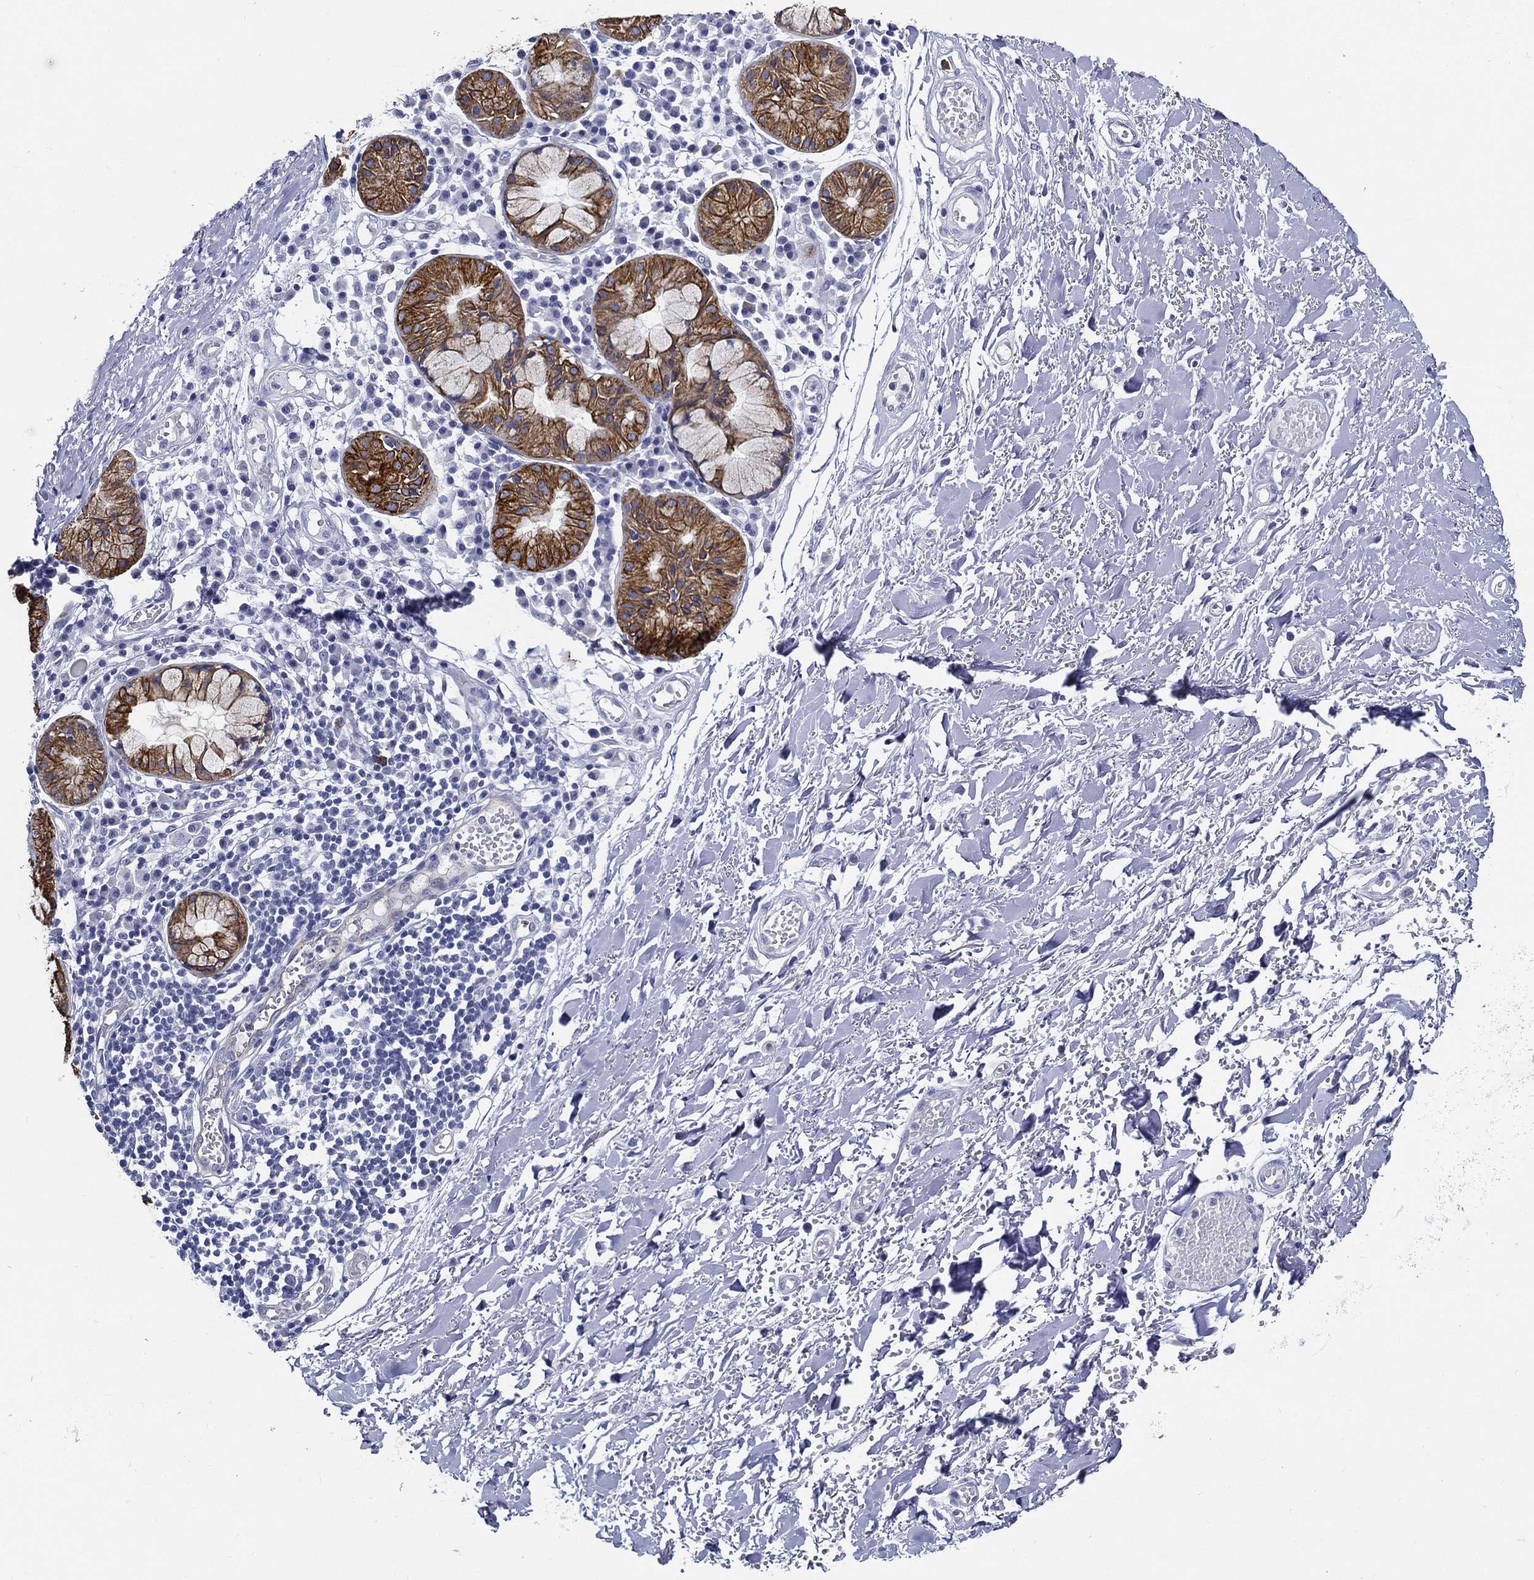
{"staining": {"intensity": "negative", "quantity": "none", "location": "none"}, "tissue": "adipose tissue", "cell_type": "Adipocytes", "image_type": "normal", "snomed": [{"axis": "morphology", "description": "Normal tissue, NOS"}, {"axis": "topography", "description": "Cartilage tissue"}], "caption": "Immunohistochemistry of benign human adipose tissue demonstrates no staining in adipocytes. (Brightfield microscopy of DAB immunohistochemistry (IHC) at high magnification).", "gene": "NEDD9", "patient": {"sex": "male", "age": 81}}